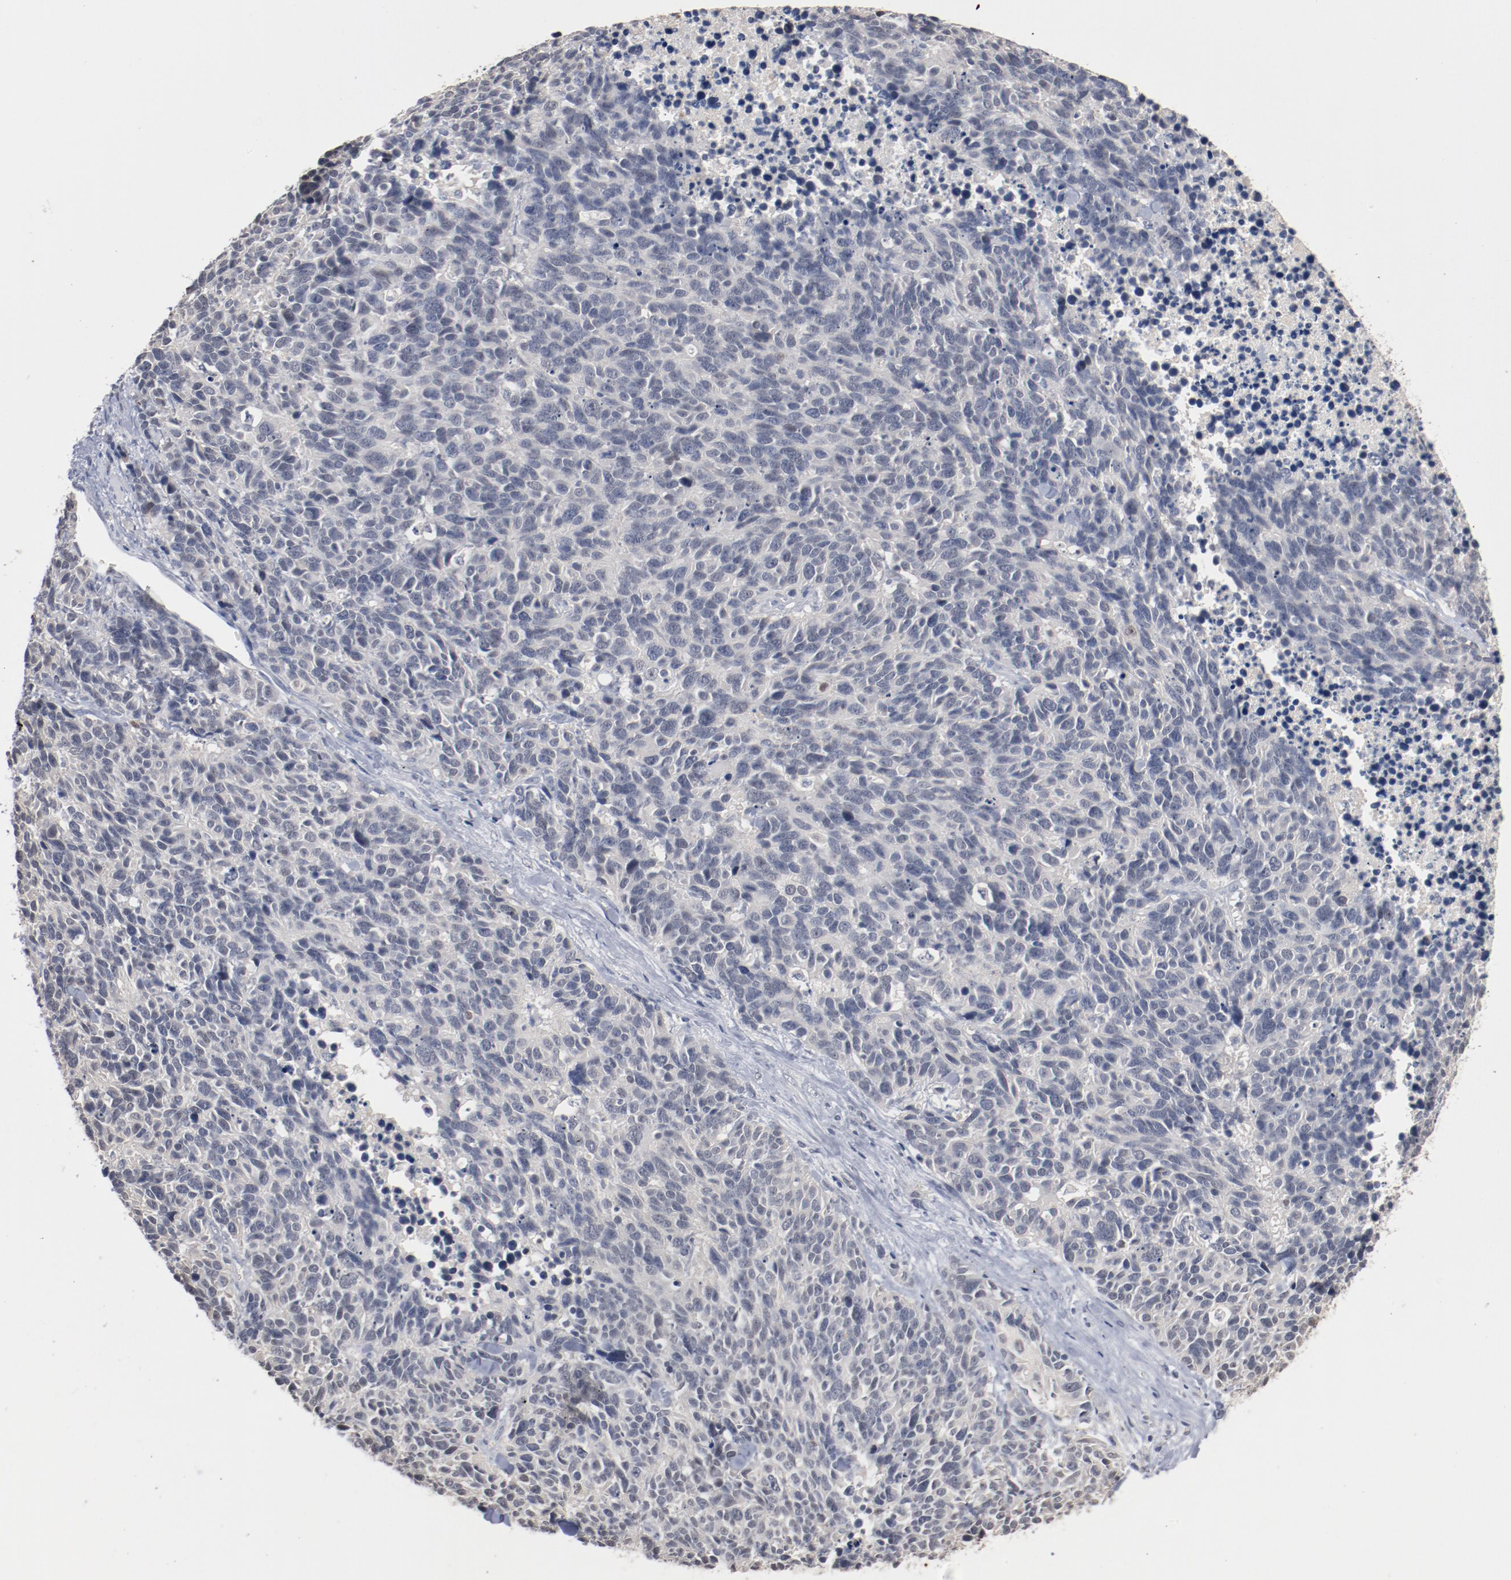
{"staining": {"intensity": "negative", "quantity": "none", "location": "none"}, "tissue": "lung cancer", "cell_type": "Tumor cells", "image_type": "cancer", "snomed": [{"axis": "morphology", "description": "Neoplasm, malignant, NOS"}, {"axis": "topography", "description": "Lung"}], "caption": "DAB (3,3'-diaminobenzidine) immunohistochemical staining of neoplasm (malignant) (lung) demonstrates no significant staining in tumor cells. Nuclei are stained in blue.", "gene": "ERICH1", "patient": {"sex": "female", "age": 58}}